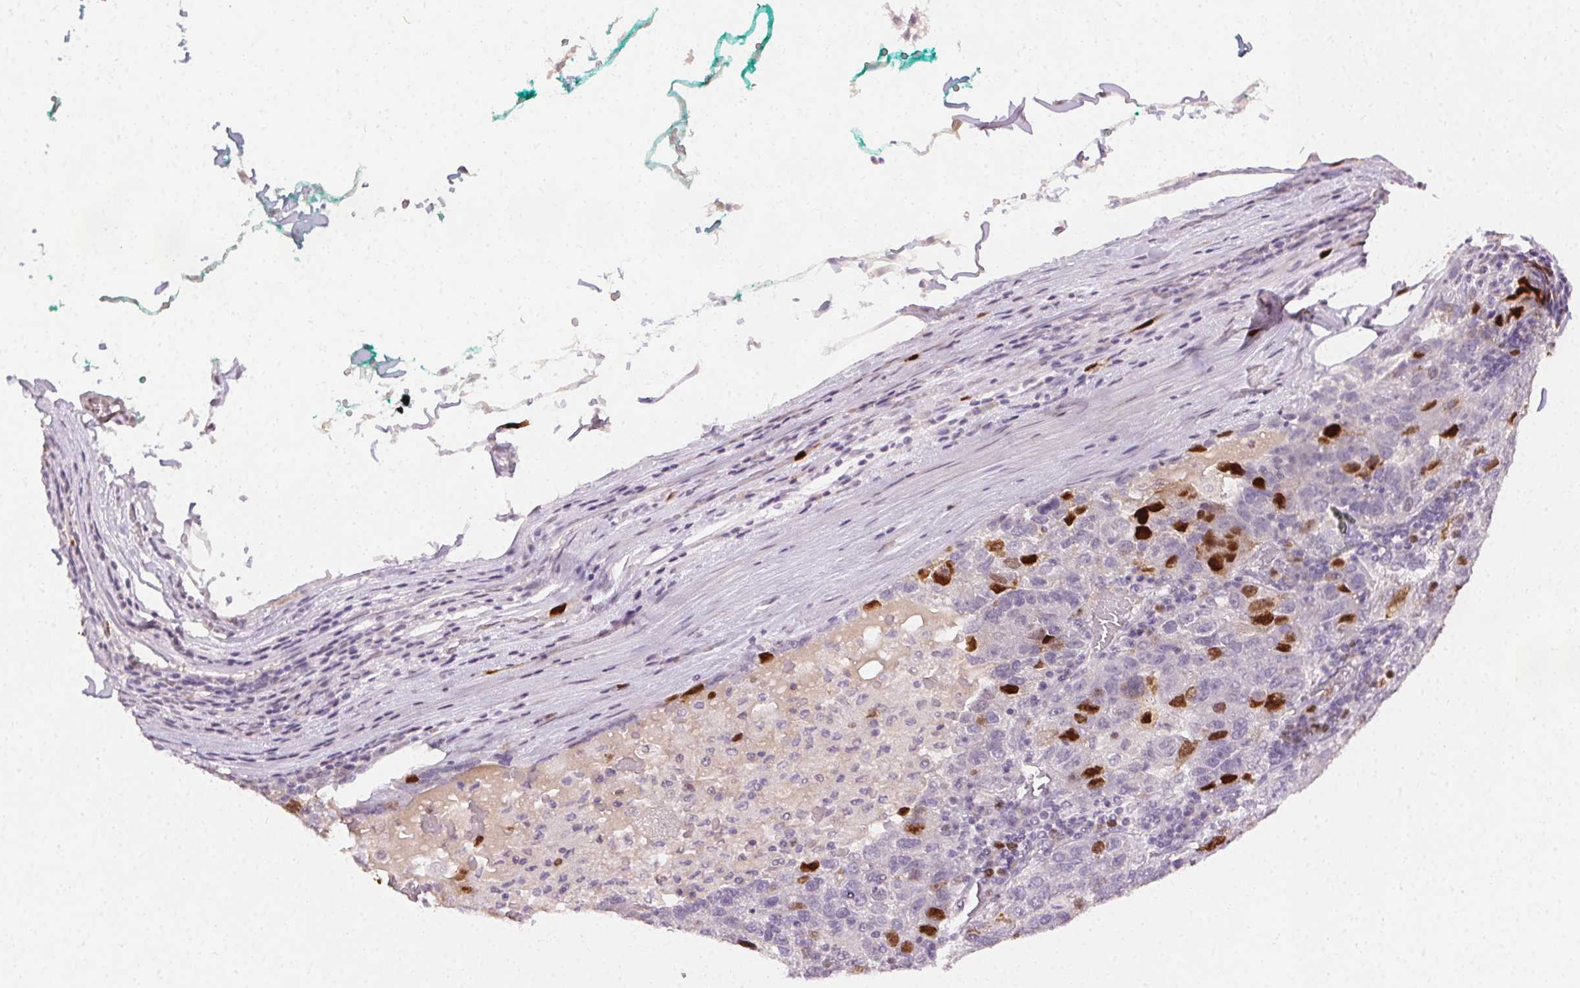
{"staining": {"intensity": "moderate", "quantity": "<25%", "location": "nuclear"}, "tissue": "pancreatic cancer", "cell_type": "Tumor cells", "image_type": "cancer", "snomed": [{"axis": "morphology", "description": "Adenocarcinoma, NOS"}, {"axis": "topography", "description": "Pancreas"}], "caption": "Adenocarcinoma (pancreatic) stained with a protein marker exhibits moderate staining in tumor cells.", "gene": "ANLN", "patient": {"sex": "female", "age": 61}}